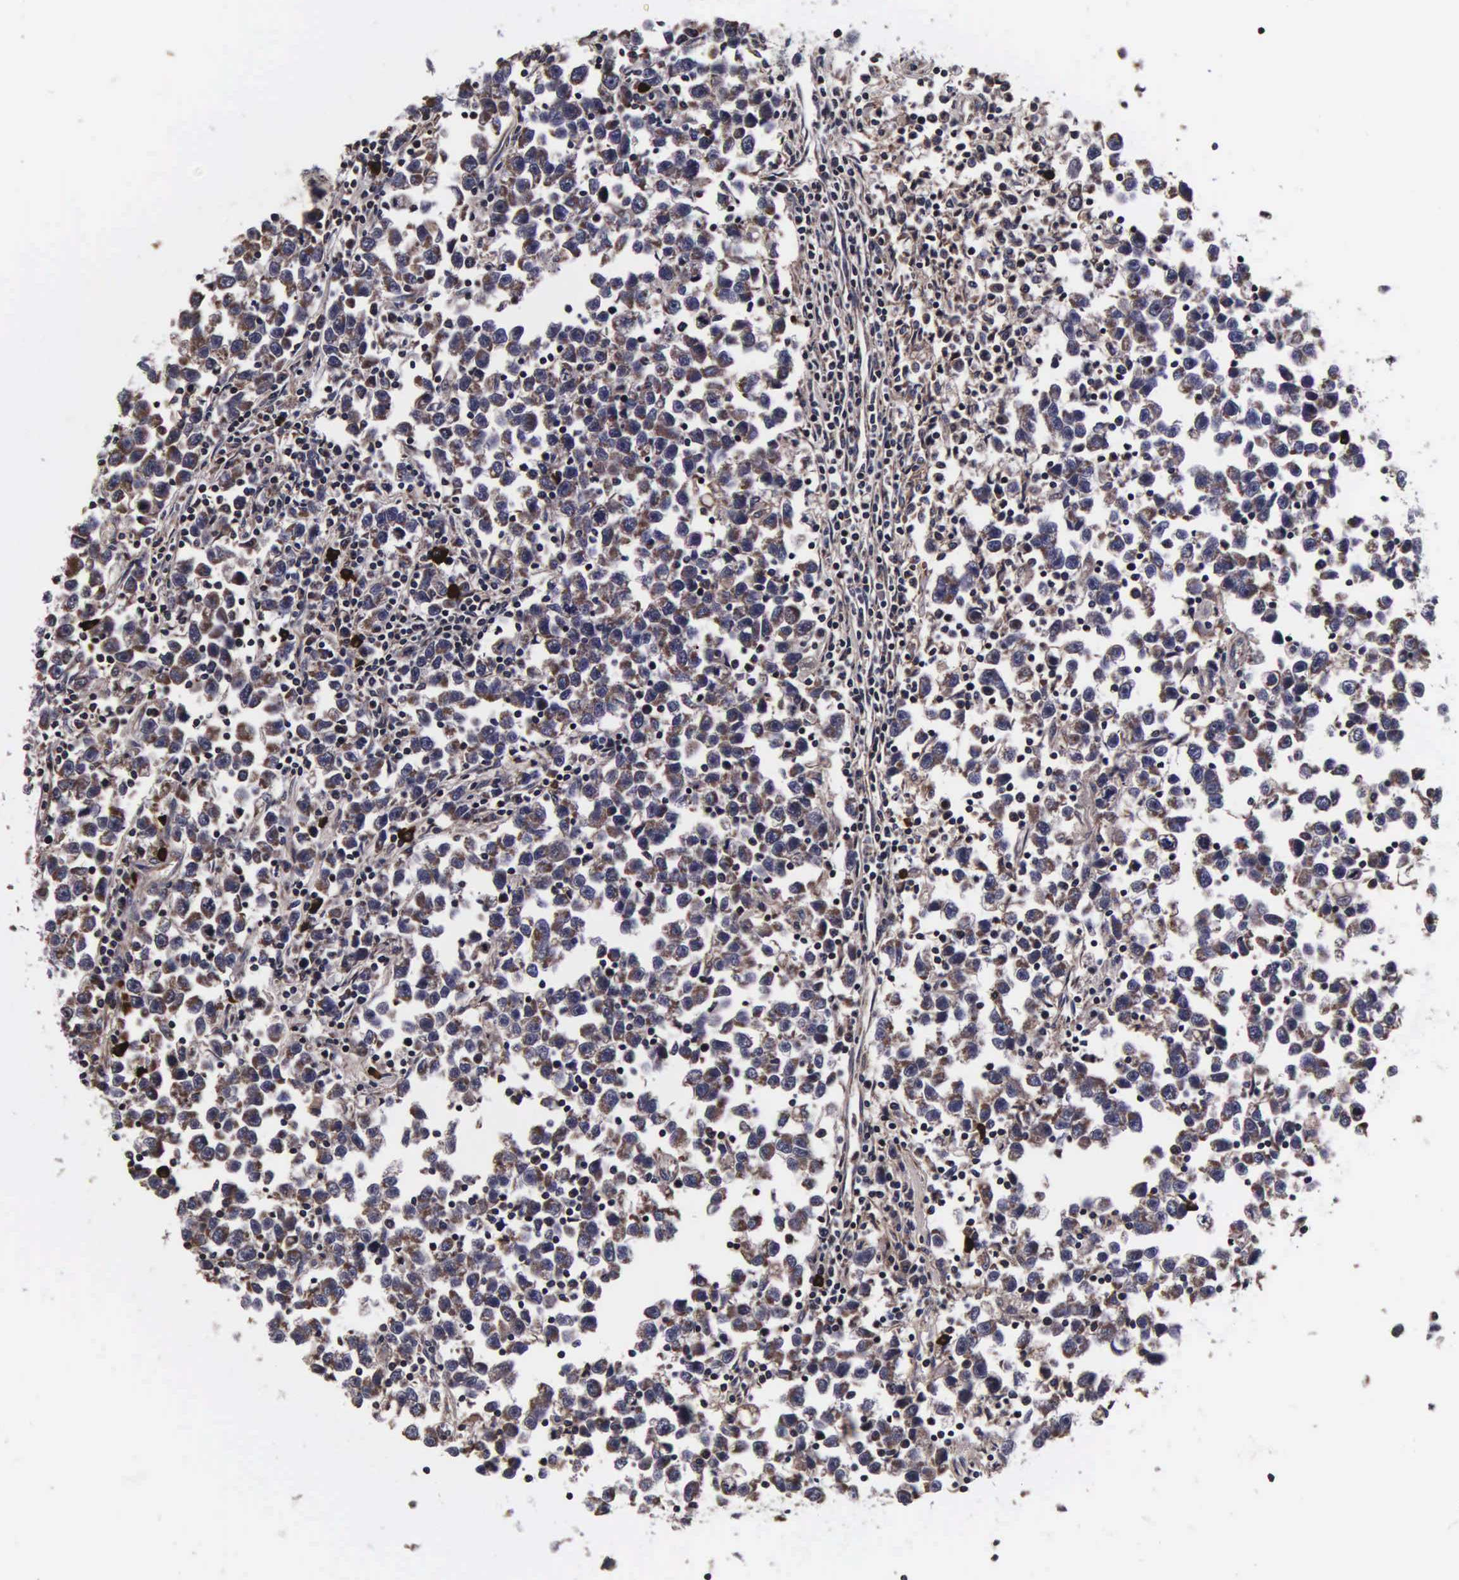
{"staining": {"intensity": "weak", "quantity": "25%-75%", "location": "cytoplasmic/membranous"}, "tissue": "testis cancer", "cell_type": "Tumor cells", "image_type": "cancer", "snomed": [{"axis": "morphology", "description": "Seminoma, NOS"}, {"axis": "topography", "description": "Testis"}], "caption": "Weak cytoplasmic/membranous protein staining is seen in about 25%-75% of tumor cells in testis cancer.", "gene": "PSMA3", "patient": {"sex": "male", "age": 43}}